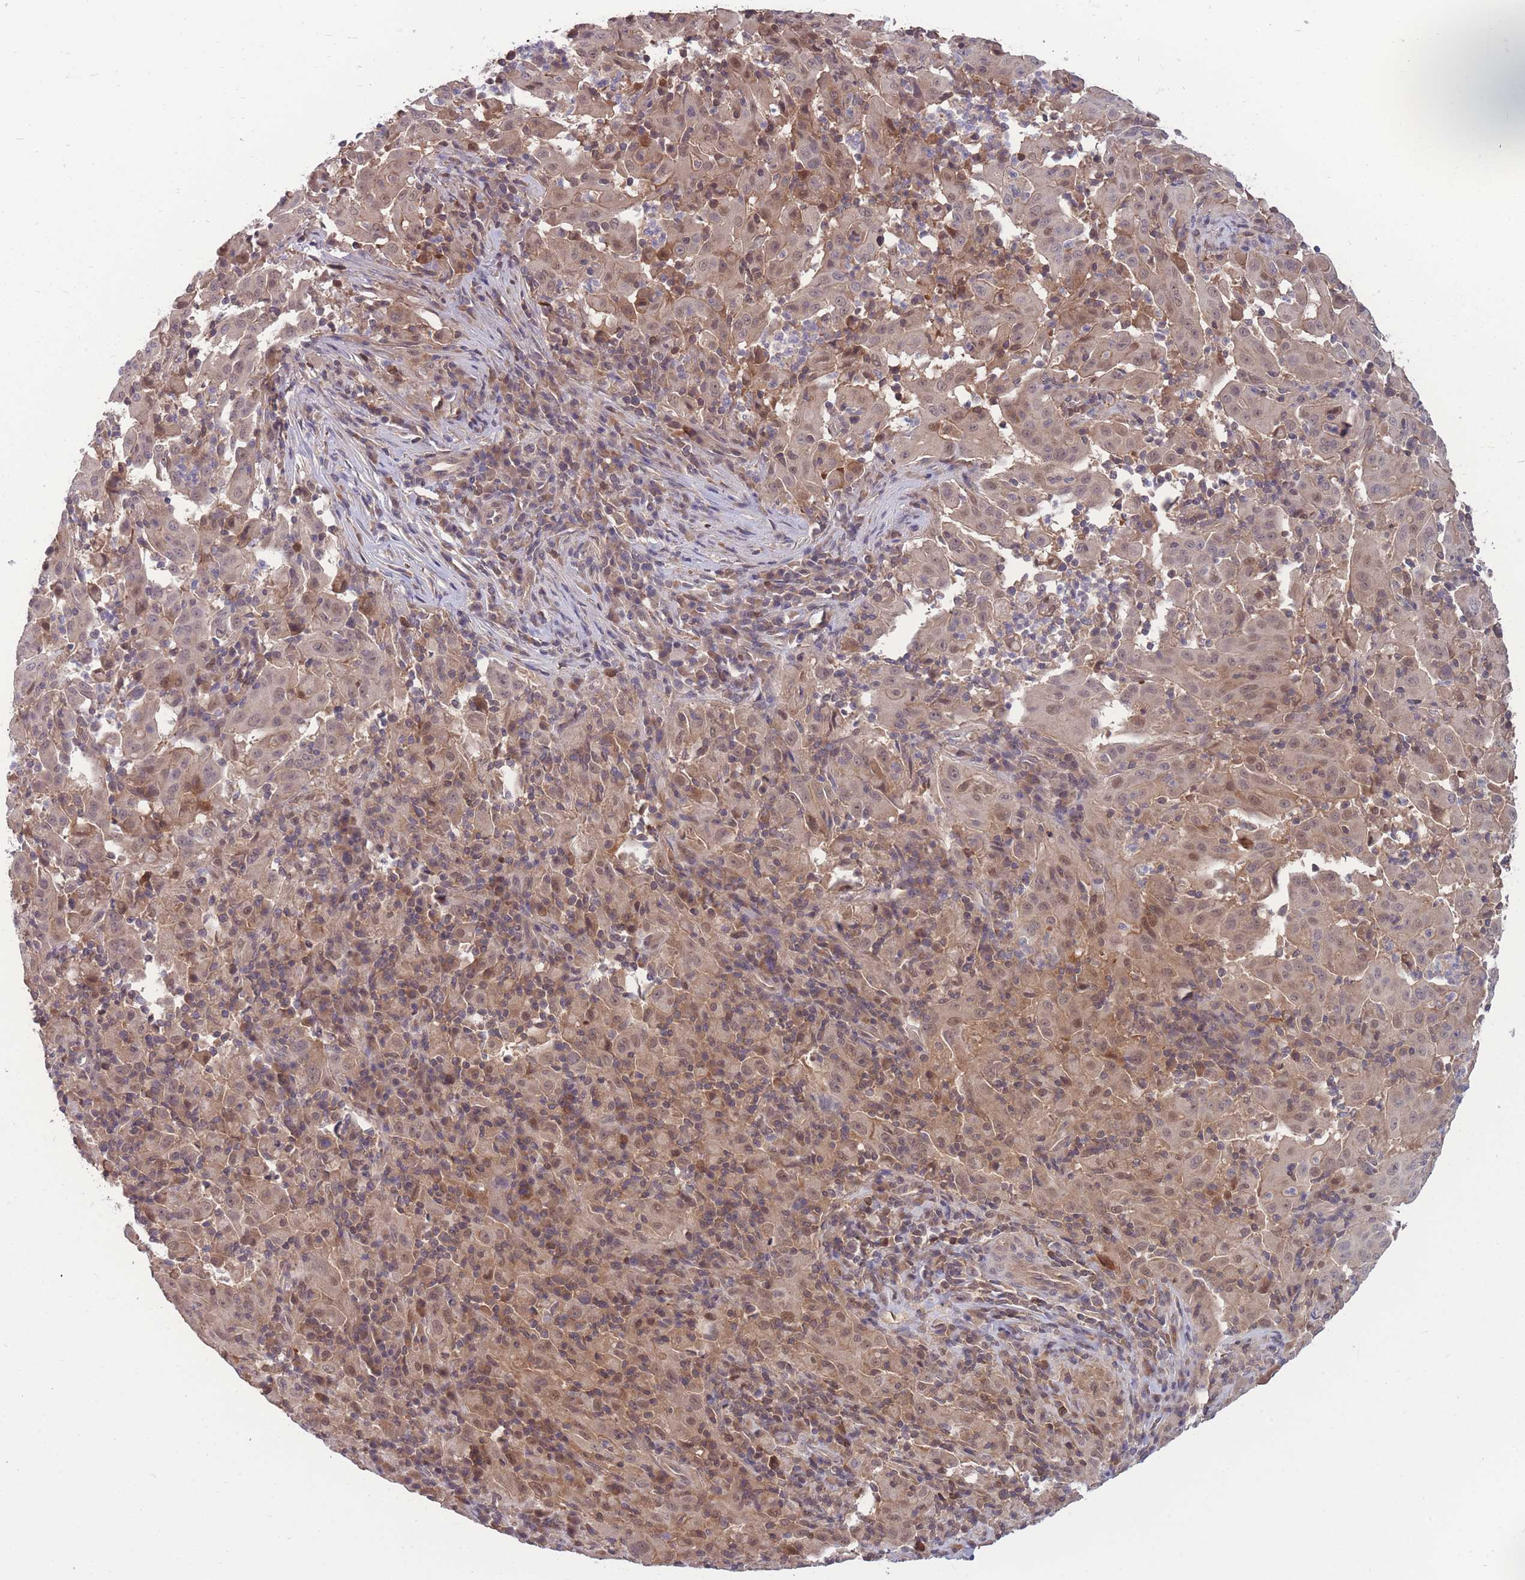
{"staining": {"intensity": "moderate", "quantity": ">75%", "location": "cytoplasmic/membranous"}, "tissue": "pancreatic cancer", "cell_type": "Tumor cells", "image_type": "cancer", "snomed": [{"axis": "morphology", "description": "Adenocarcinoma, NOS"}, {"axis": "topography", "description": "Pancreas"}], "caption": "Immunohistochemical staining of pancreatic adenocarcinoma reveals medium levels of moderate cytoplasmic/membranous protein staining in approximately >75% of tumor cells.", "gene": "UBE2N", "patient": {"sex": "male", "age": 63}}